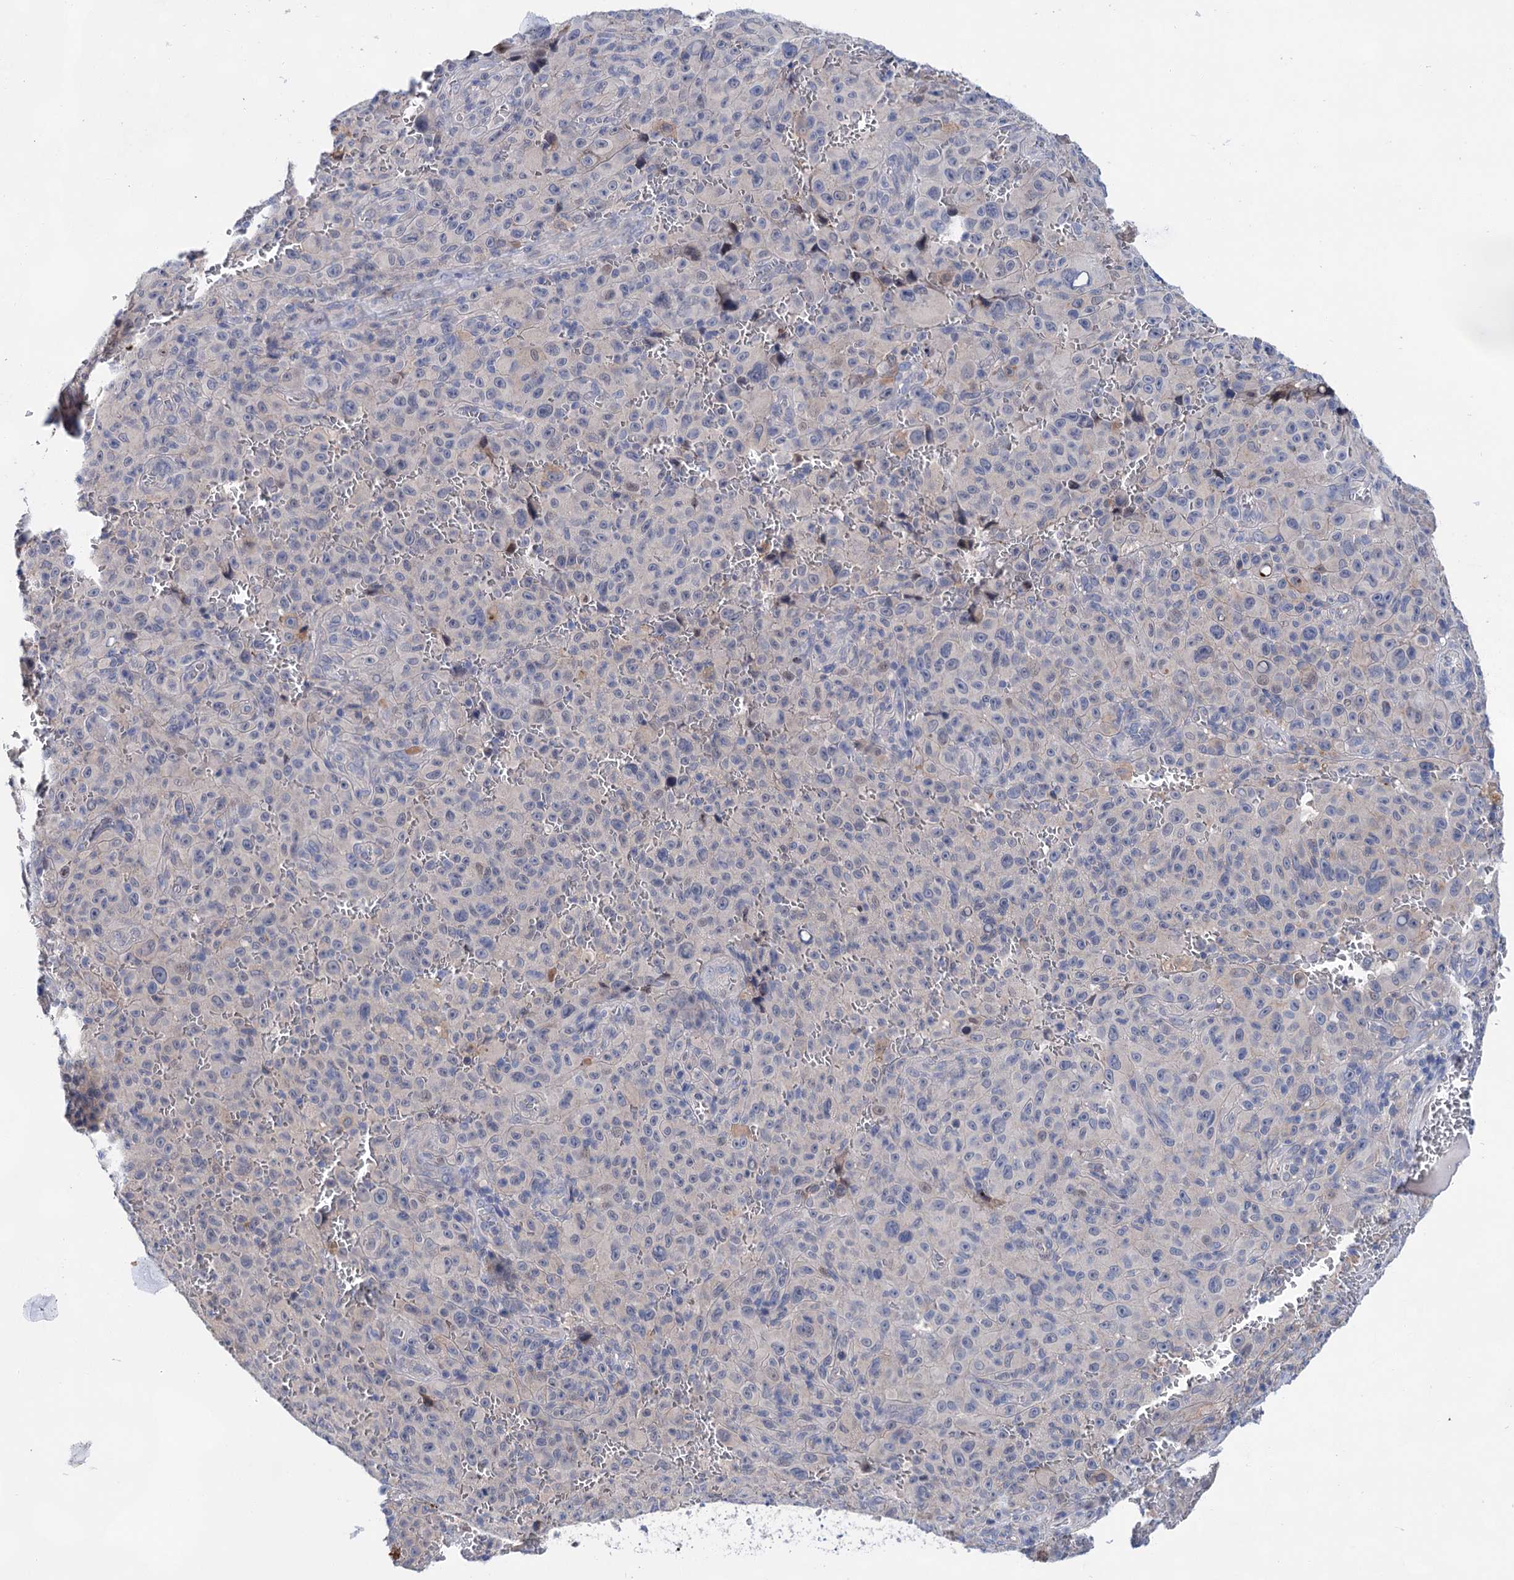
{"staining": {"intensity": "negative", "quantity": "none", "location": "none"}, "tissue": "melanoma", "cell_type": "Tumor cells", "image_type": "cancer", "snomed": [{"axis": "morphology", "description": "Malignant melanoma, NOS"}, {"axis": "topography", "description": "Skin"}], "caption": "An immunohistochemistry (IHC) image of malignant melanoma is shown. There is no staining in tumor cells of malignant melanoma.", "gene": "MORN3", "patient": {"sex": "female", "age": 82}}